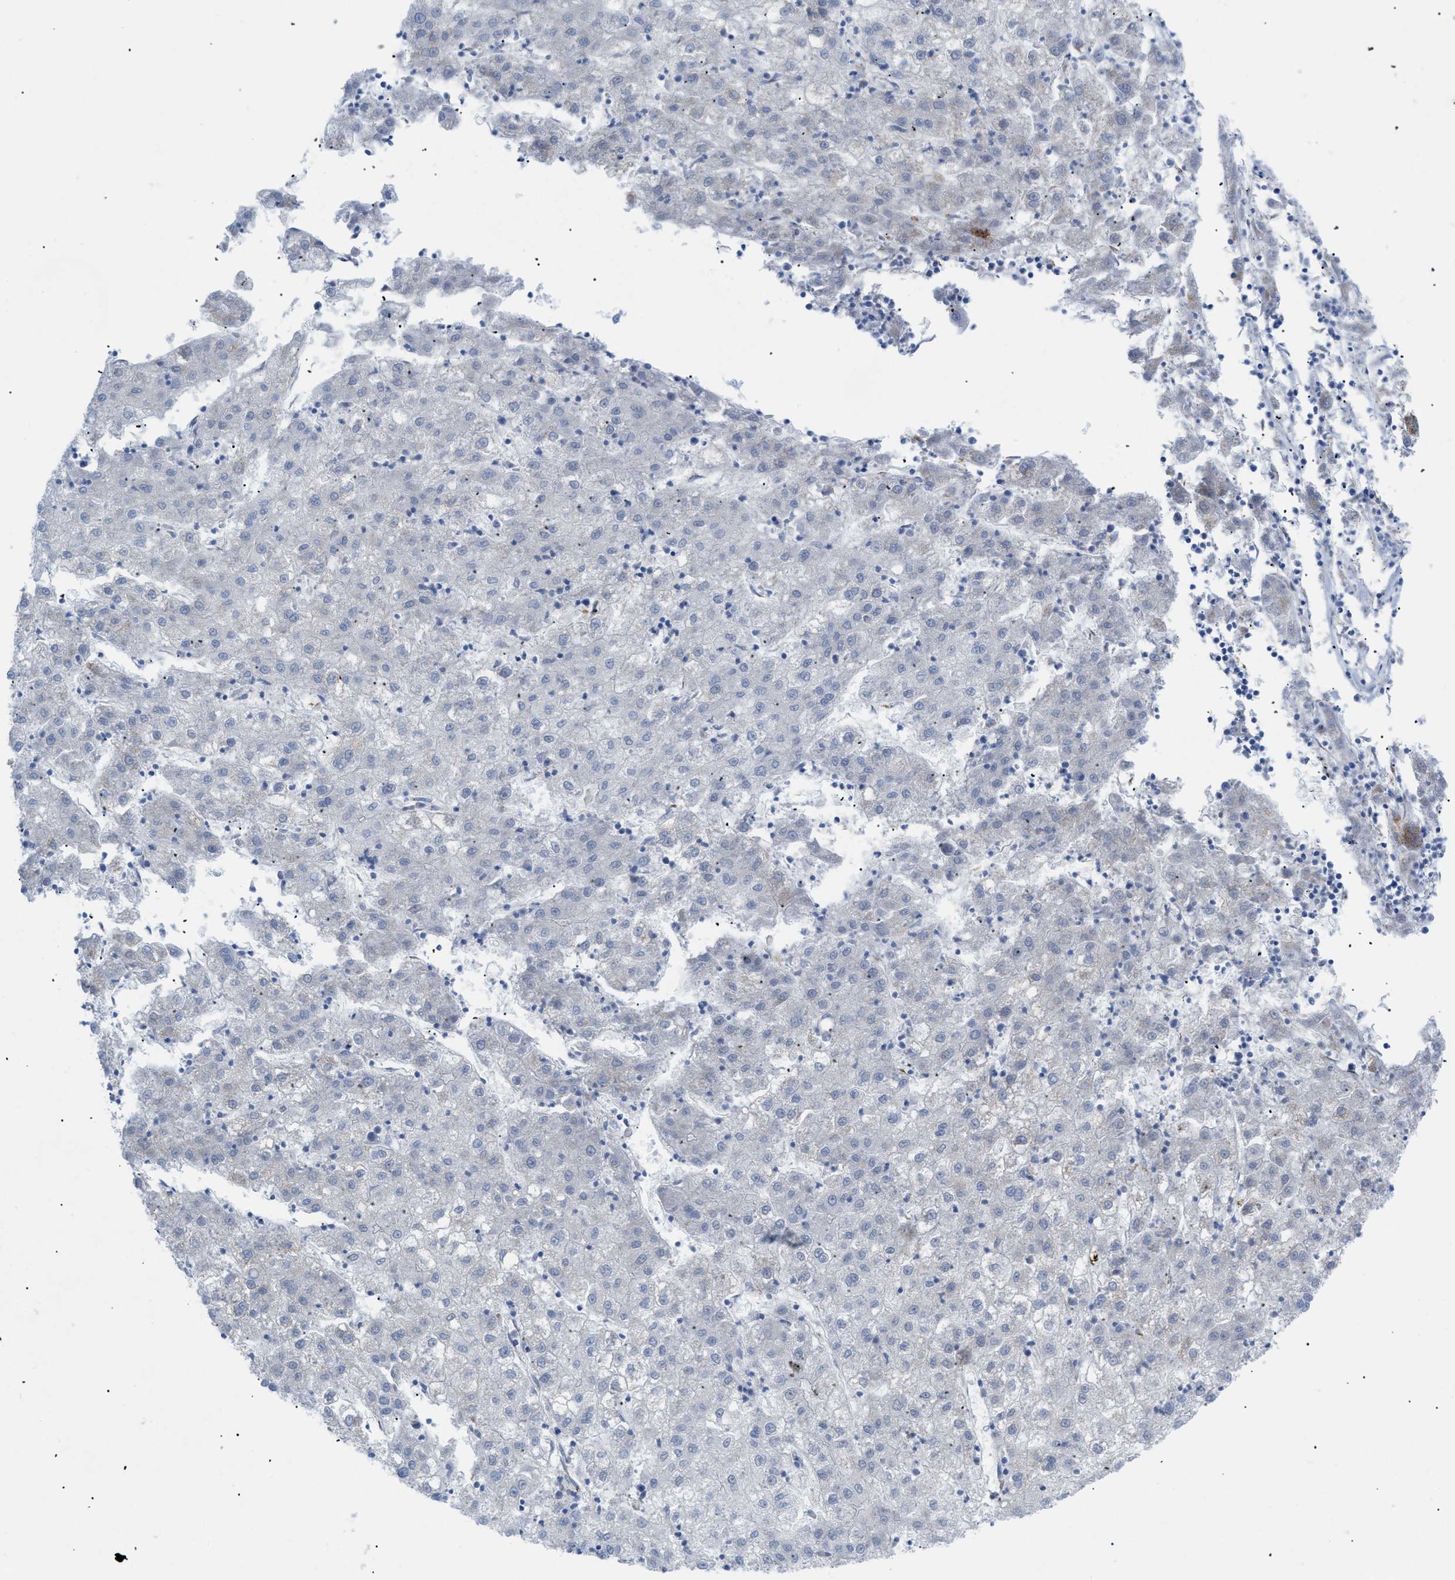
{"staining": {"intensity": "negative", "quantity": "none", "location": "none"}, "tissue": "liver cancer", "cell_type": "Tumor cells", "image_type": "cancer", "snomed": [{"axis": "morphology", "description": "Carcinoma, Hepatocellular, NOS"}, {"axis": "topography", "description": "Liver"}], "caption": "DAB immunohistochemical staining of human liver cancer (hepatocellular carcinoma) exhibits no significant expression in tumor cells. Brightfield microscopy of immunohistochemistry (IHC) stained with DAB (3,3'-diaminobenzidine) (brown) and hematoxylin (blue), captured at high magnification.", "gene": "TMEM17", "patient": {"sex": "male", "age": 72}}